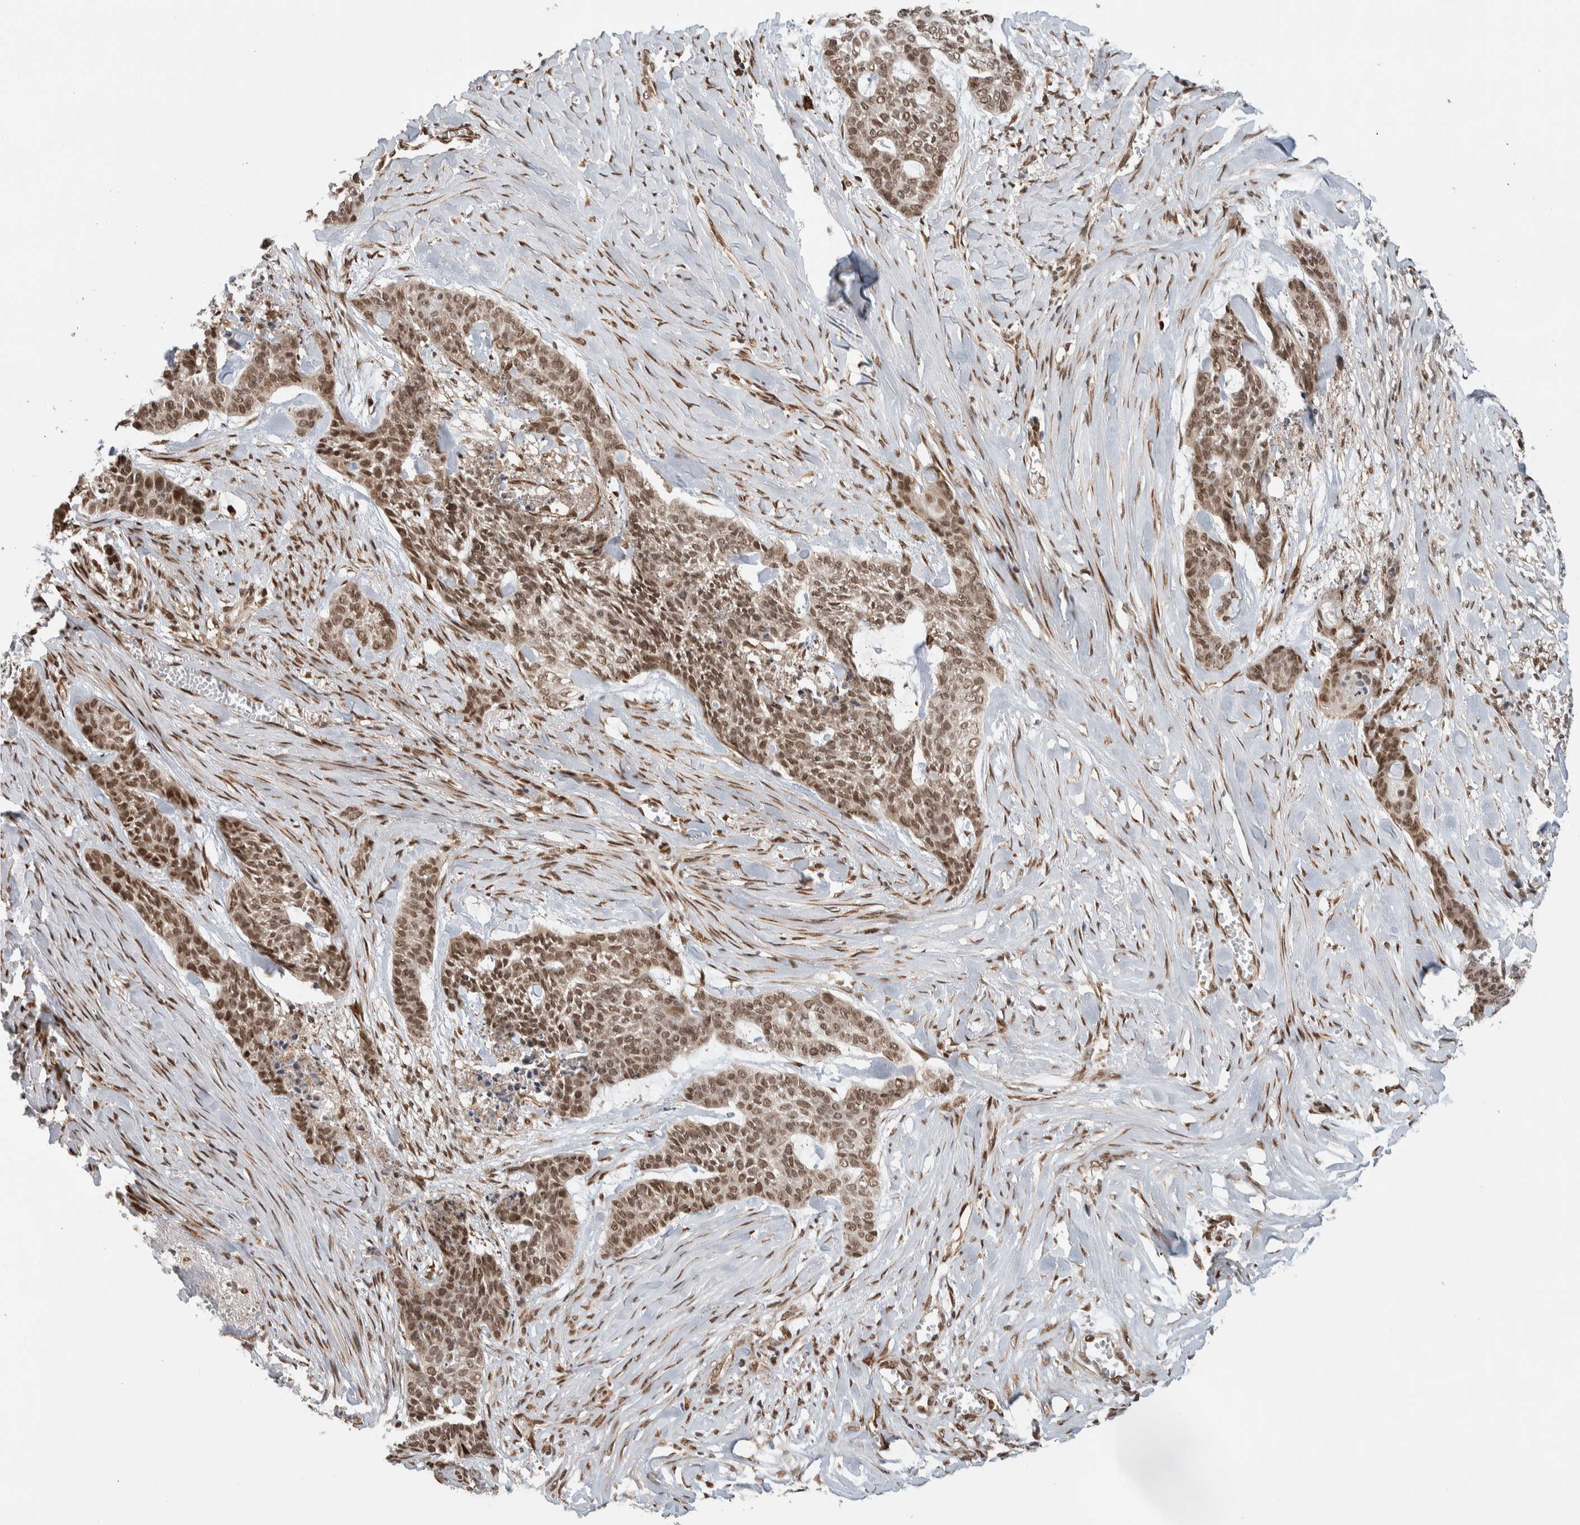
{"staining": {"intensity": "moderate", "quantity": ">75%", "location": "nuclear"}, "tissue": "skin cancer", "cell_type": "Tumor cells", "image_type": "cancer", "snomed": [{"axis": "morphology", "description": "Basal cell carcinoma"}, {"axis": "topography", "description": "Skin"}], "caption": "Human skin cancer (basal cell carcinoma) stained with a brown dye displays moderate nuclear positive staining in approximately >75% of tumor cells.", "gene": "TNRC18", "patient": {"sex": "female", "age": 64}}